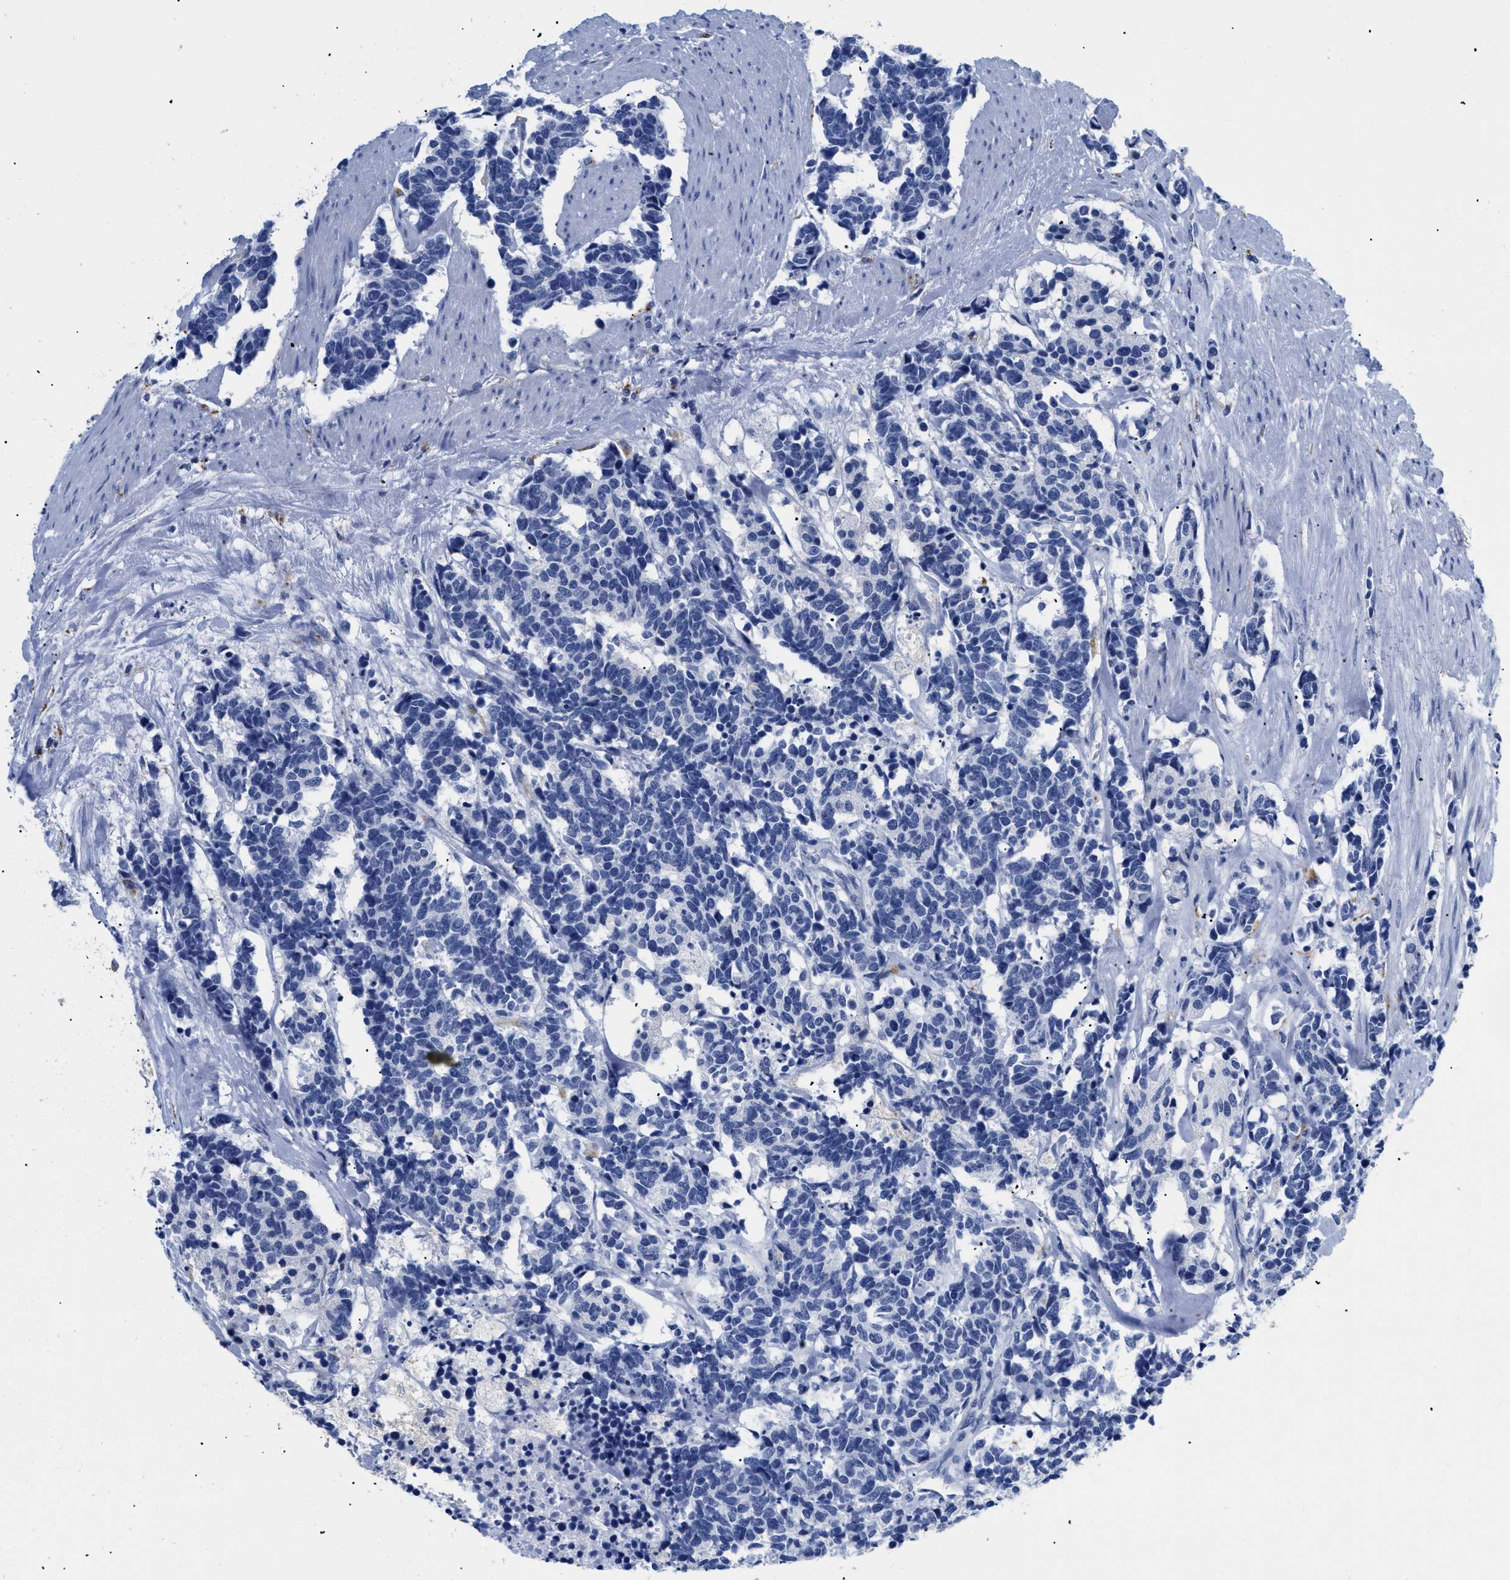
{"staining": {"intensity": "negative", "quantity": "none", "location": "none"}, "tissue": "carcinoid", "cell_type": "Tumor cells", "image_type": "cancer", "snomed": [{"axis": "morphology", "description": "Carcinoma, NOS"}, {"axis": "morphology", "description": "Carcinoid, malignant, NOS"}, {"axis": "topography", "description": "Urinary bladder"}], "caption": "Tumor cells show no significant protein staining in malignant carcinoid.", "gene": "APOBEC2", "patient": {"sex": "male", "age": 57}}